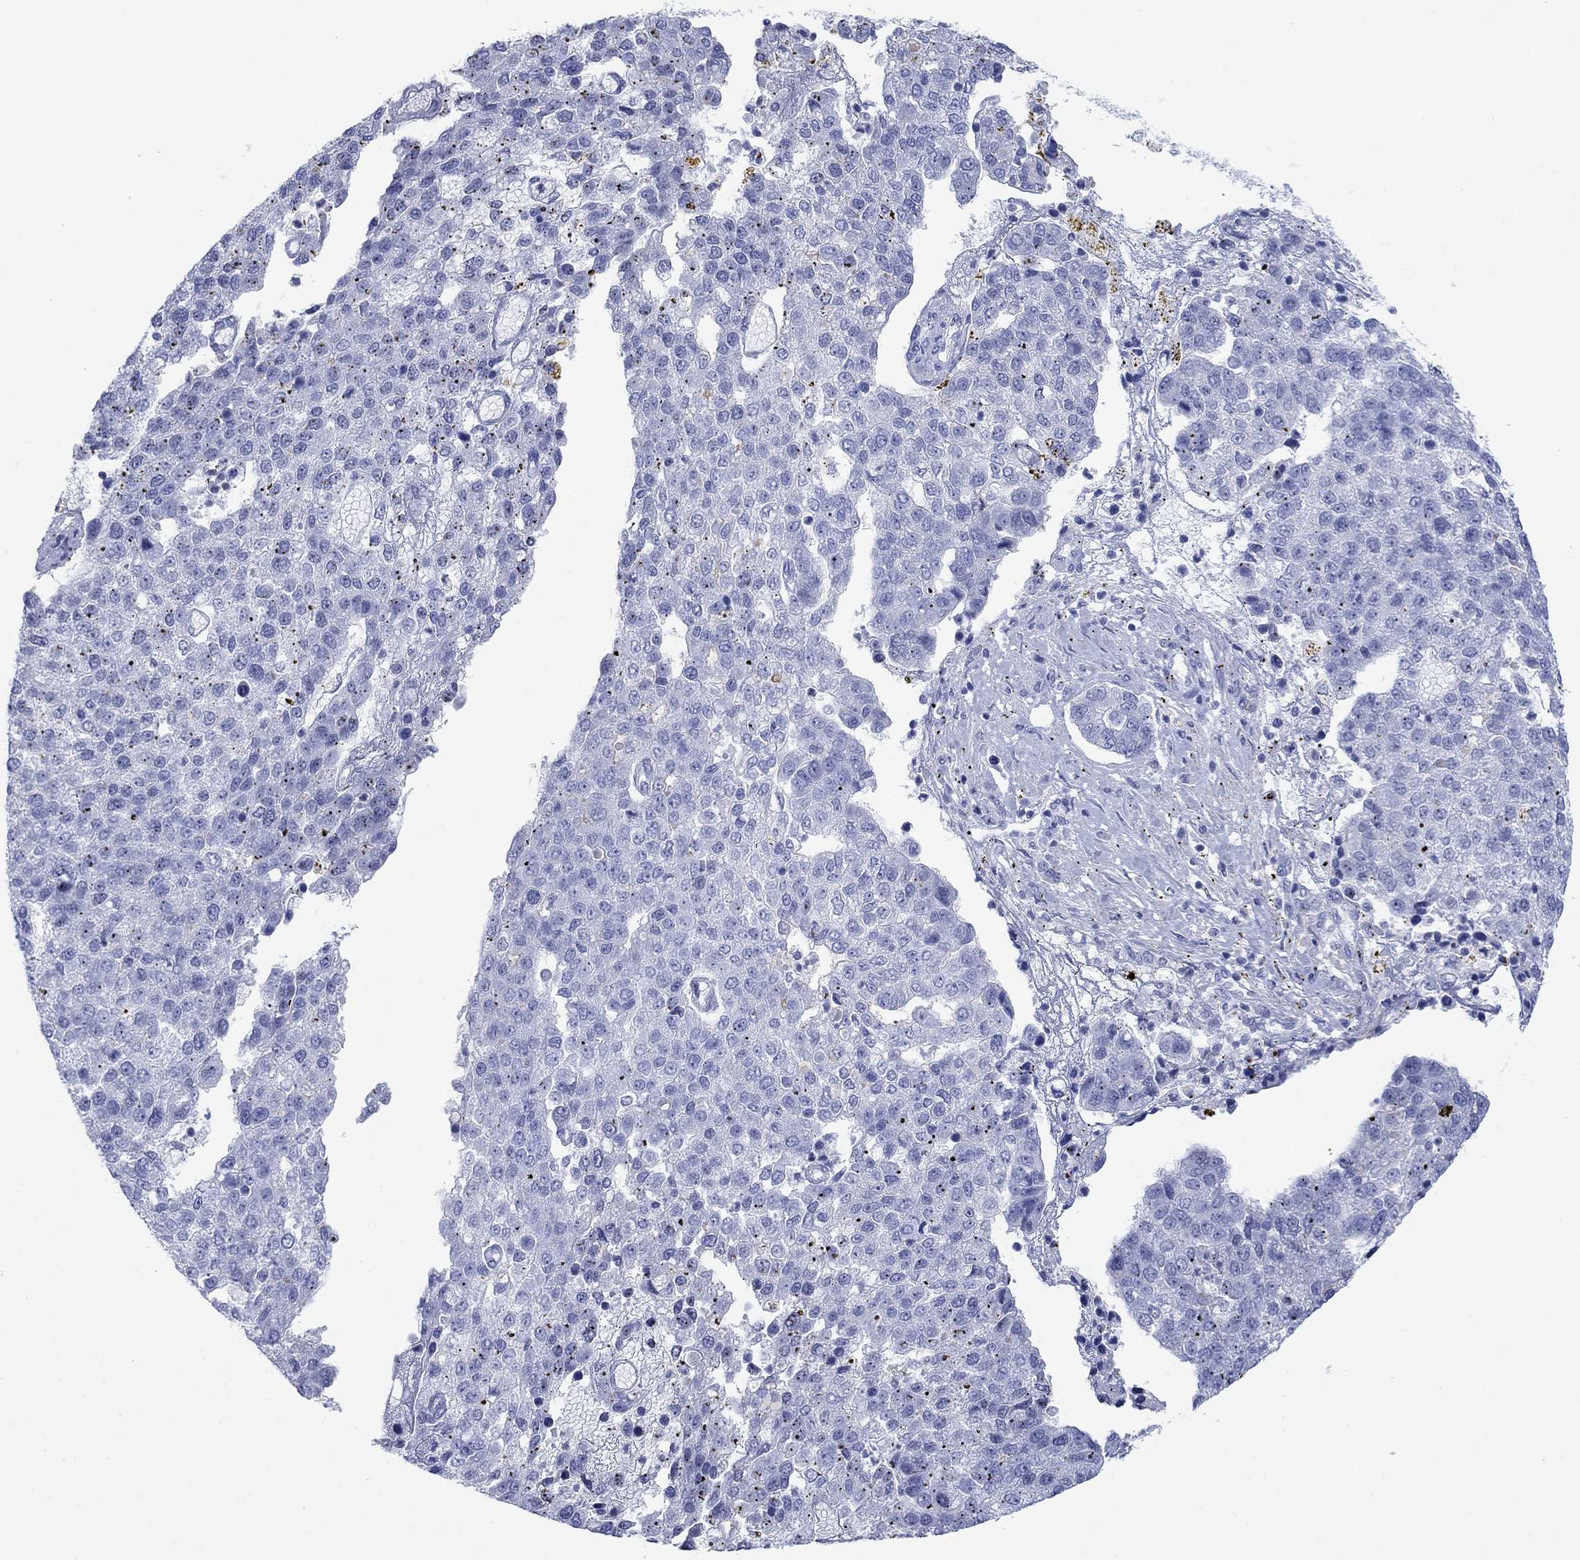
{"staining": {"intensity": "negative", "quantity": "none", "location": "none"}, "tissue": "pancreatic cancer", "cell_type": "Tumor cells", "image_type": "cancer", "snomed": [{"axis": "morphology", "description": "Adenocarcinoma, NOS"}, {"axis": "topography", "description": "Pancreas"}], "caption": "Immunohistochemistry histopathology image of neoplastic tissue: human pancreatic cancer (adenocarcinoma) stained with DAB (3,3'-diaminobenzidine) reveals no significant protein staining in tumor cells.", "gene": "PDYN", "patient": {"sex": "female", "age": 61}}